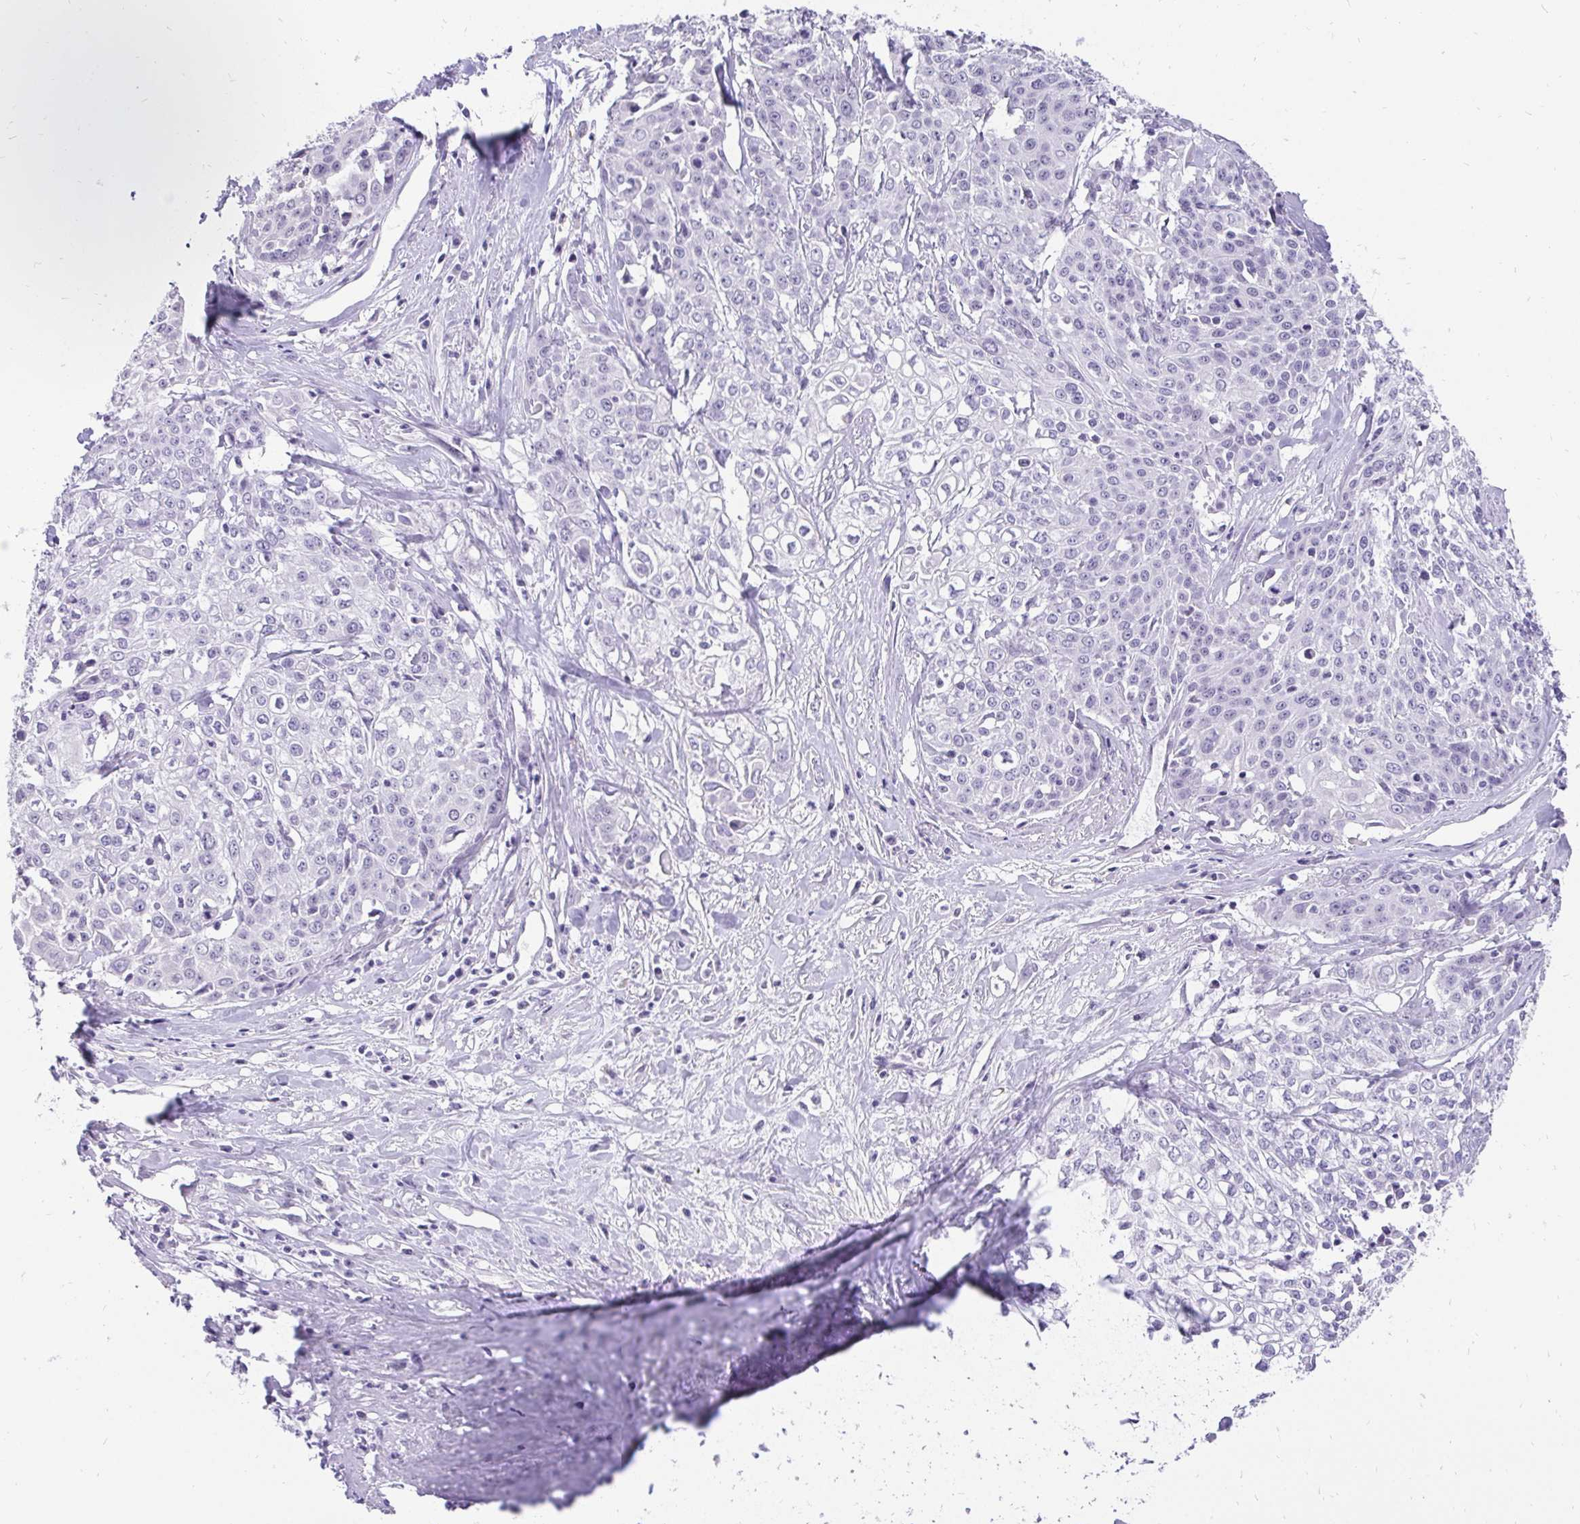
{"staining": {"intensity": "negative", "quantity": "none", "location": "none"}, "tissue": "cervical cancer", "cell_type": "Tumor cells", "image_type": "cancer", "snomed": [{"axis": "morphology", "description": "Squamous cell carcinoma, NOS"}, {"axis": "topography", "description": "Cervix"}], "caption": "An image of squamous cell carcinoma (cervical) stained for a protein reveals no brown staining in tumor cells.", "gene": "ZNF860", "patient": {"sex": "female", "age": 39}}